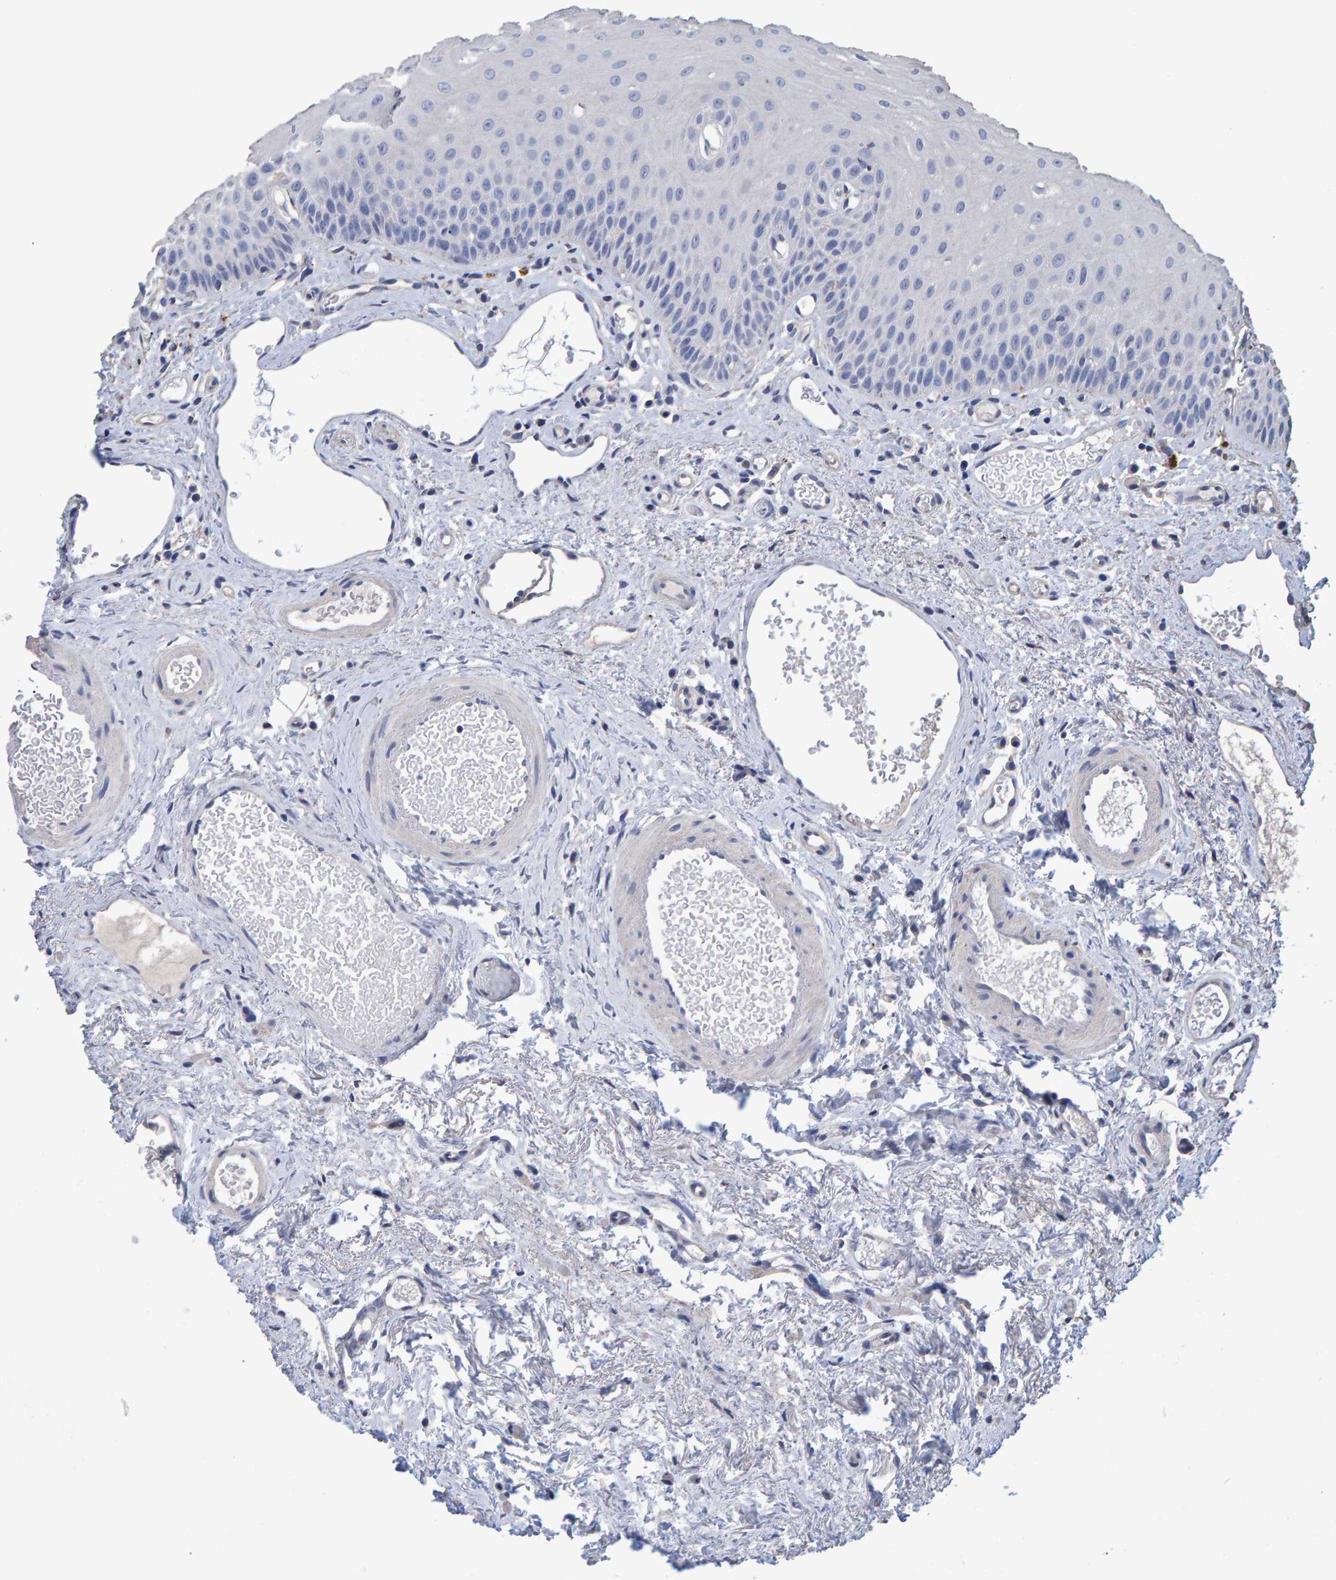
{"staining": {"intensity": "negative", "quantity": "none", "location": "none"}, "tissue": "oral mucosa", "cell_type": "Squamous epithelial cells", "image_type": "normal", "snomed": [{"axis": "morphology", "description": "Normal tissue, NOS"}, {"axis": "topography", "description": "Skeletal muscle"}, {"axis": "topography", "description": "Oral tissue"}, {"axis": "topography", "description": "Peripheral nerve tissue"}], "caption": "This photomicrograph is of benign oral mucosa stained with IHC to label a protein in brown with the nuclei are counter-stained blue. There is no positivity in squamous epithelial cells.", "gene": "HEMGN", "patient": {"sex": "female", "age": 84}}